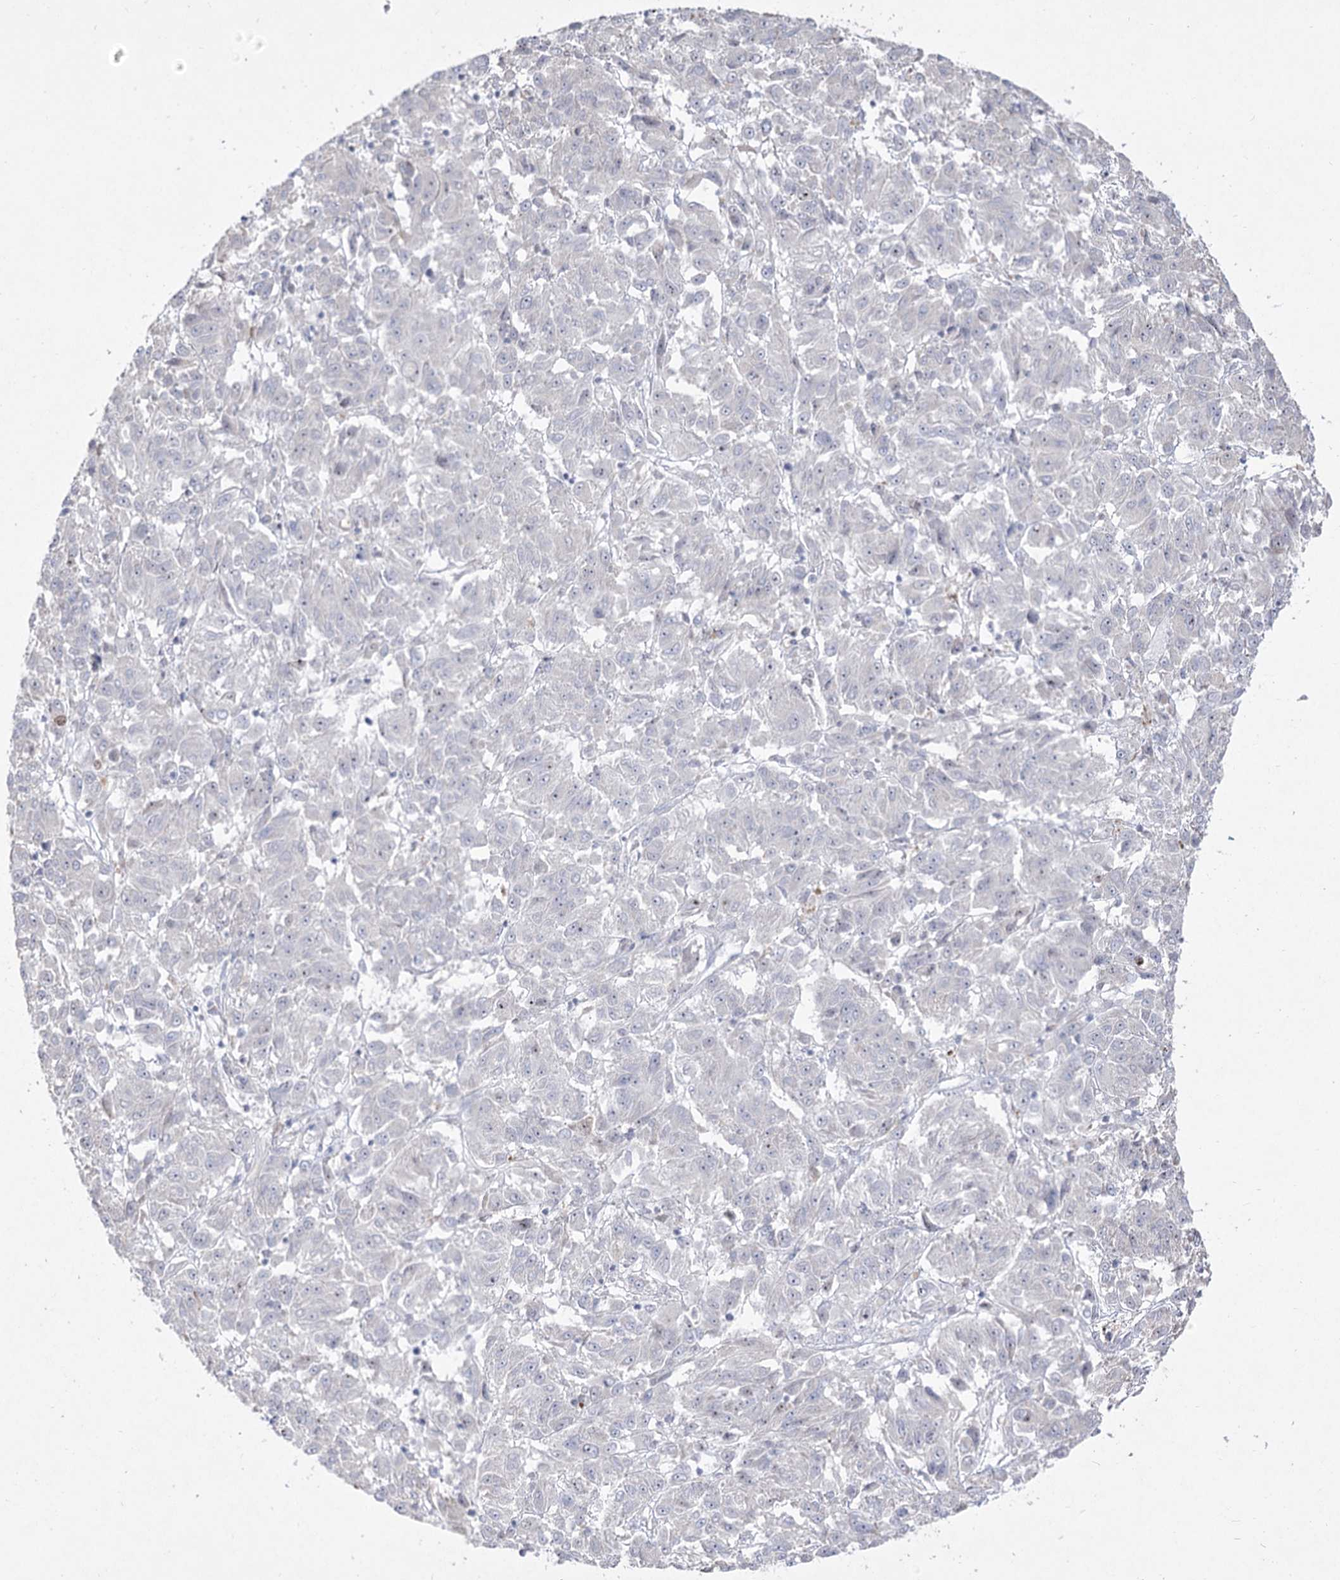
{"staining": {"intensity": "negative", "quantity": "none", "location": "none"}, "tissue": "melanoma", "cell_type": "Tumor cells", "image_type": "cancer", "snomed": [{"axis": "morphology", "description": "Malignant melanoma, Metastatic site"}, {"axis": "topography", "description": "Lung"}], "caption": "Immunohistochemistry (IHC) of melanoma shows no expression in tumor cells.", "gene": "DDX50", "patient": {"sex": "male", "age": 64}}